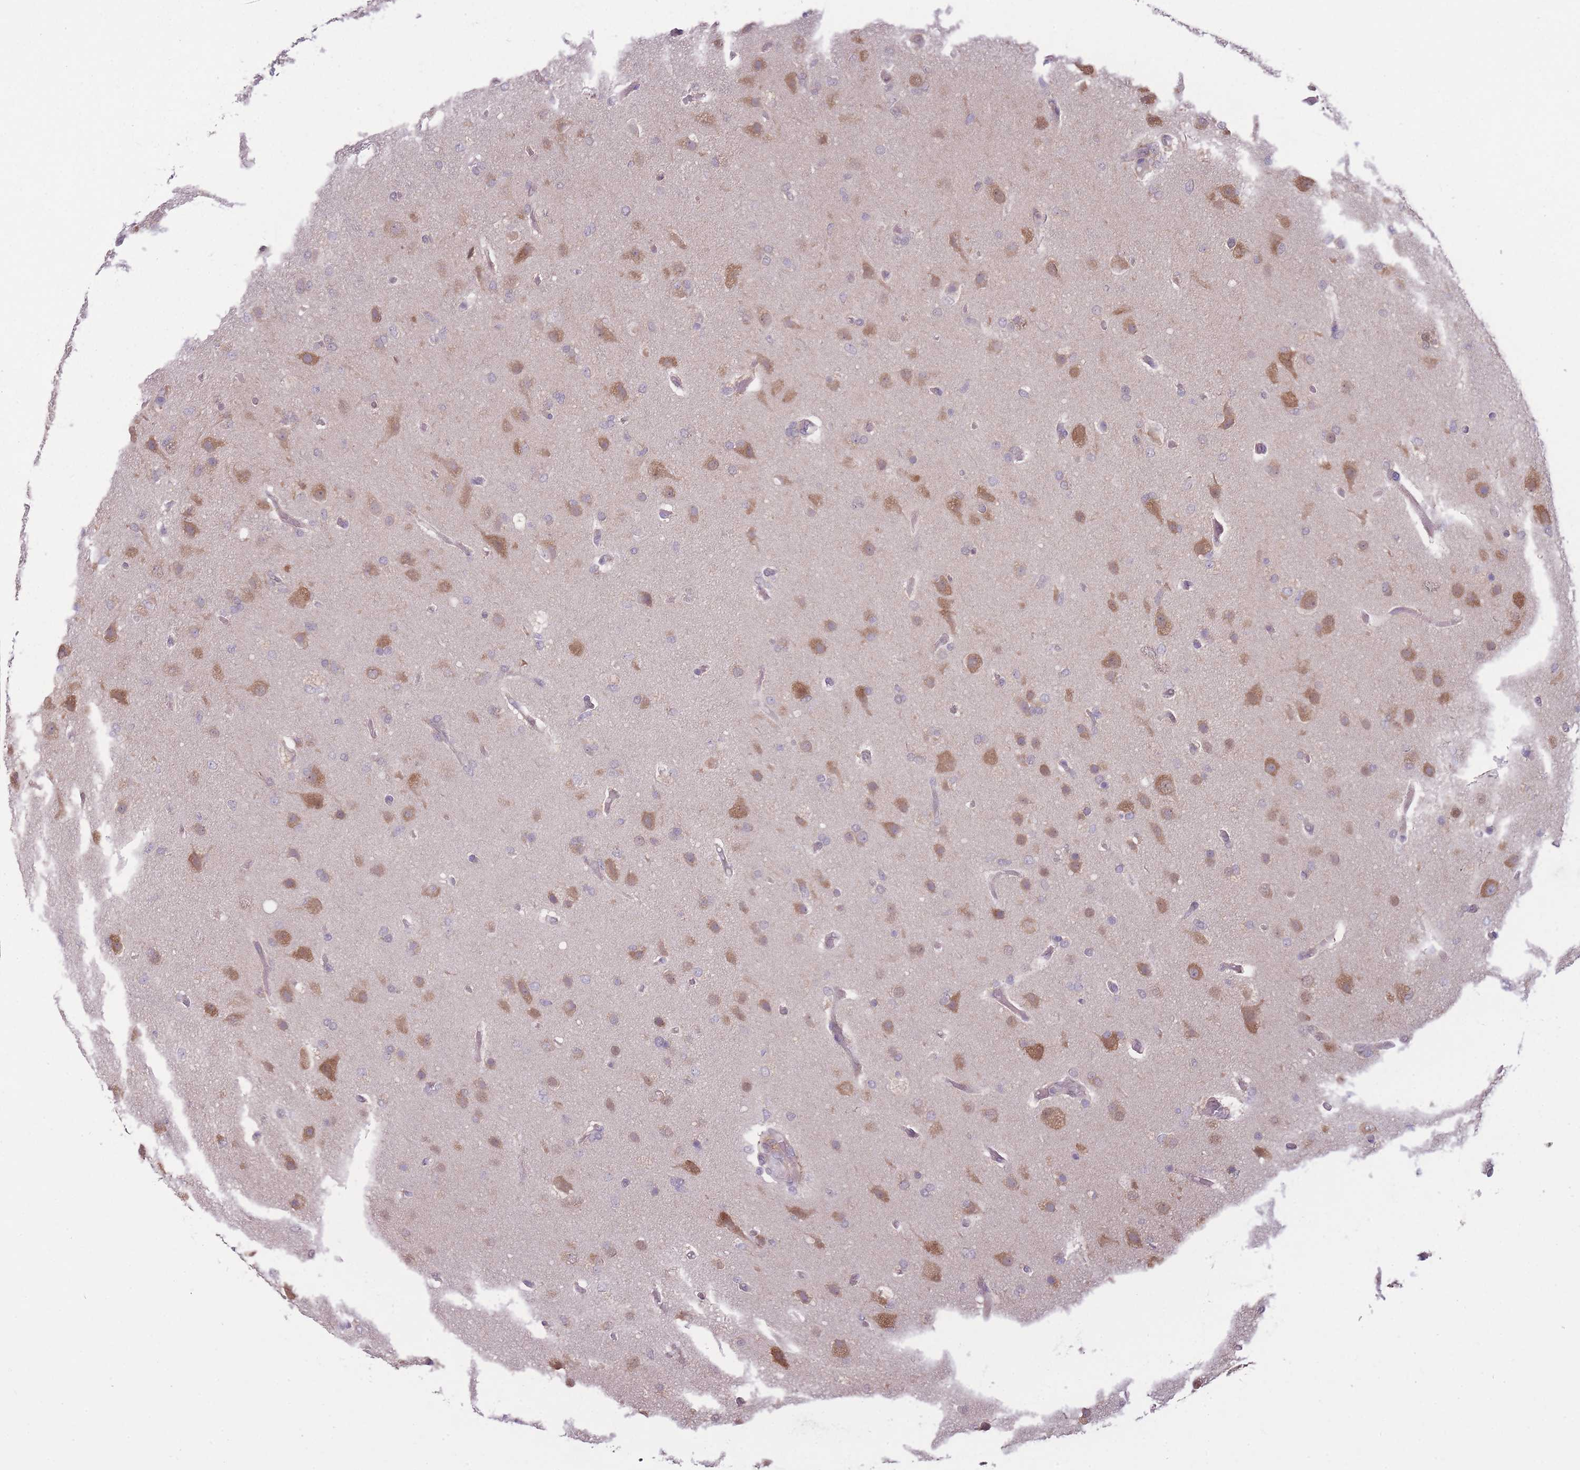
{"staining": {"intensity": "moderate", "quantity": "<25%", "location": "cytoplasmic/membranous"}, "tissue": "glioma", "cell_type": "Tumor cells", "image_type": "cancer", "snomed": [{"axis": "morphology", "description": "Glioma, malignant, High grade"}, {"axis": "topography", "description": "Brain"}], "caption": "Tumor cells demonstrate moderate cytoplasmic/membranous staining in about <25% of cells in glioma. The staining is performed using DAB brown chromogen to label protein expression. The nuclei are counter-stained blue using hematoxylin.", "gene": "CCT6B", "patient": {"sex": "female", "age": 74}}